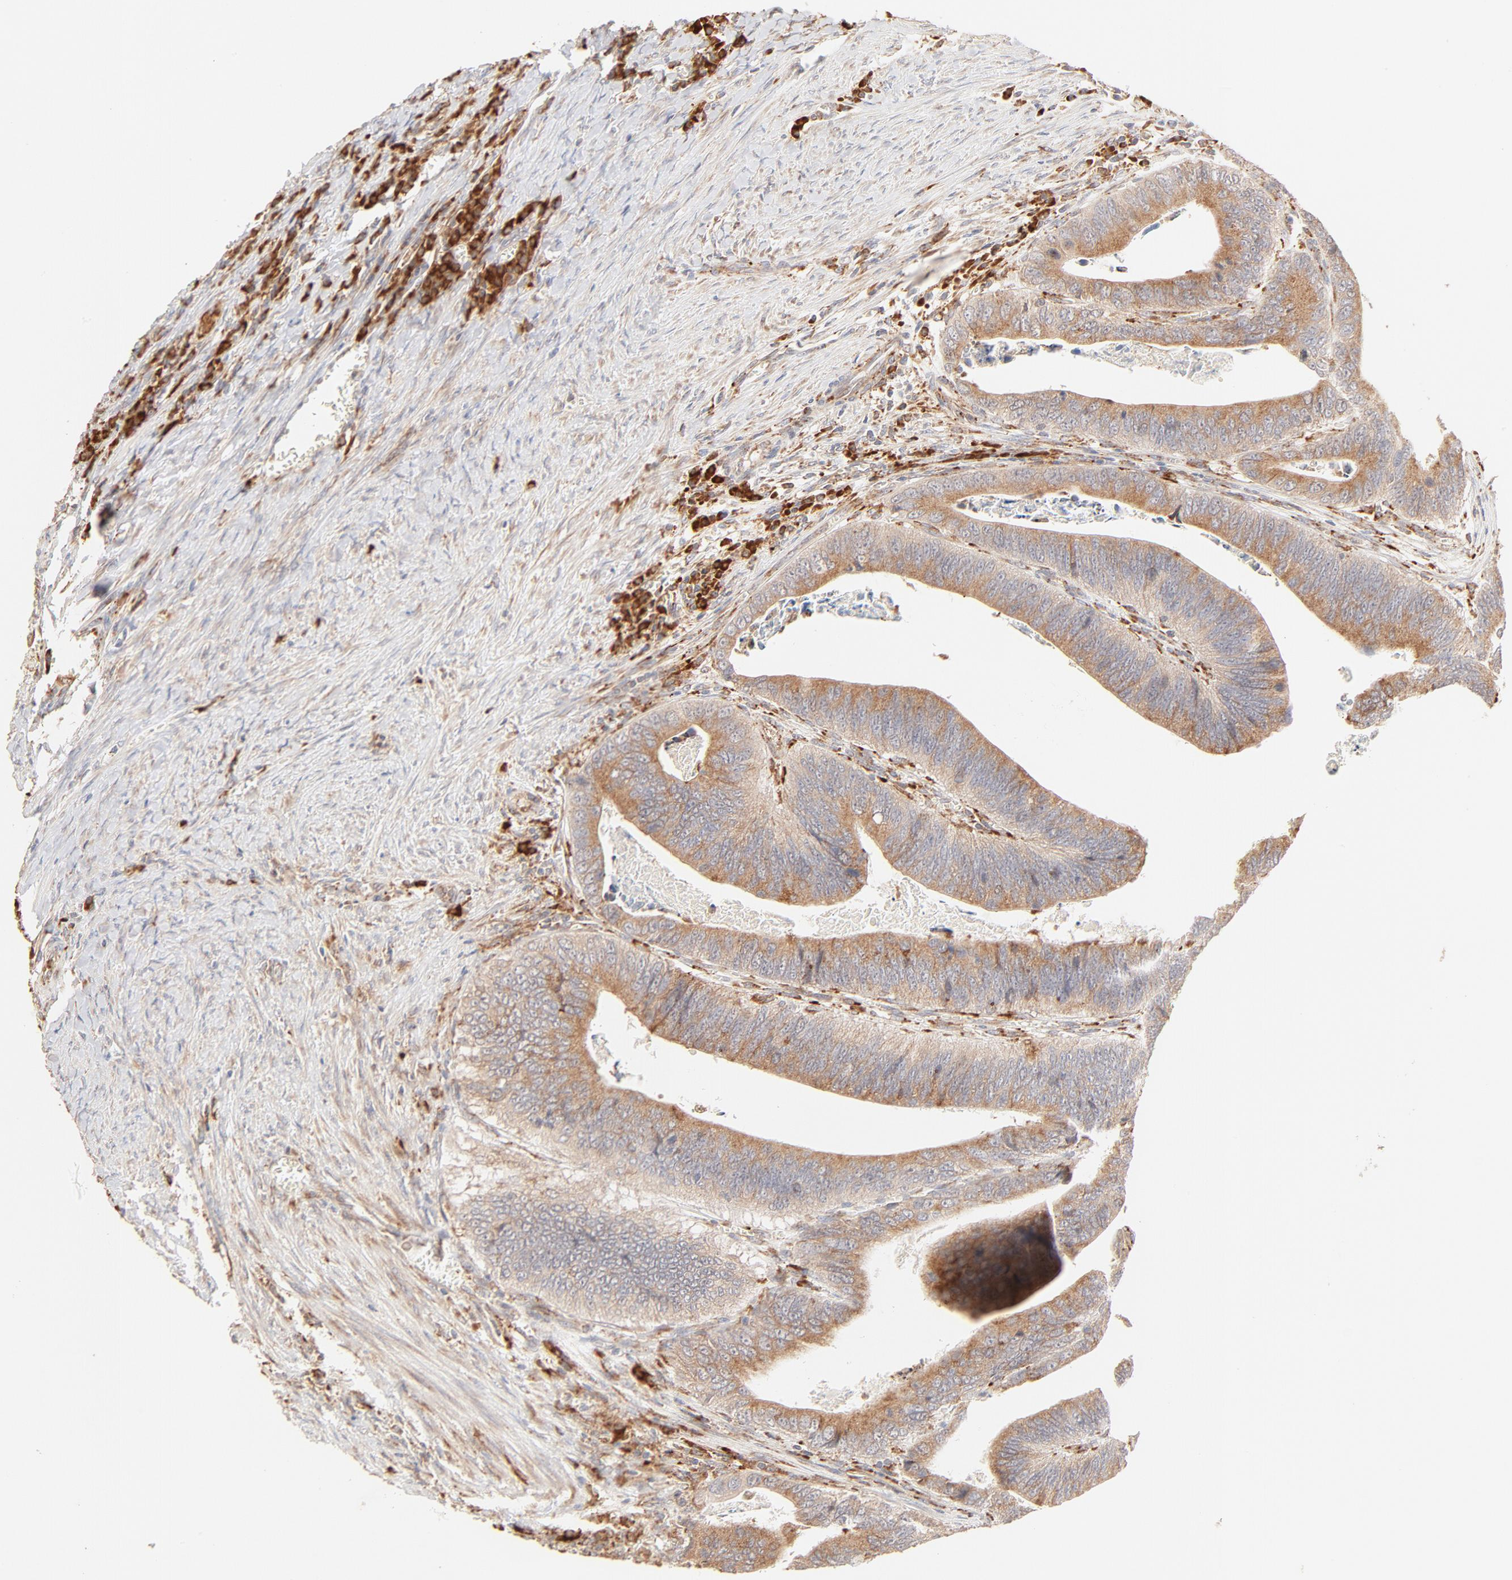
{"staining": {"intensity": "moderate", "quantity": ">75%", "location": "cytoplasmic/membranous"}, "tissue": "colorectal cancer", "cell_type": "Tumor cells", "image_type": "cancer", "snomed": [{"axis": "morphology", "description": "Adenocarcinoma, NOS"}, {"axis": "topography", "description": "Colon"}], "caption": "Protein expression analysis of human colorectal cancer reveals moderate cytoplasmic/membranous staining in about >75% of tumor cells.", "gene": "PARP12", "patient": {"sex": "male", "age": 72}}